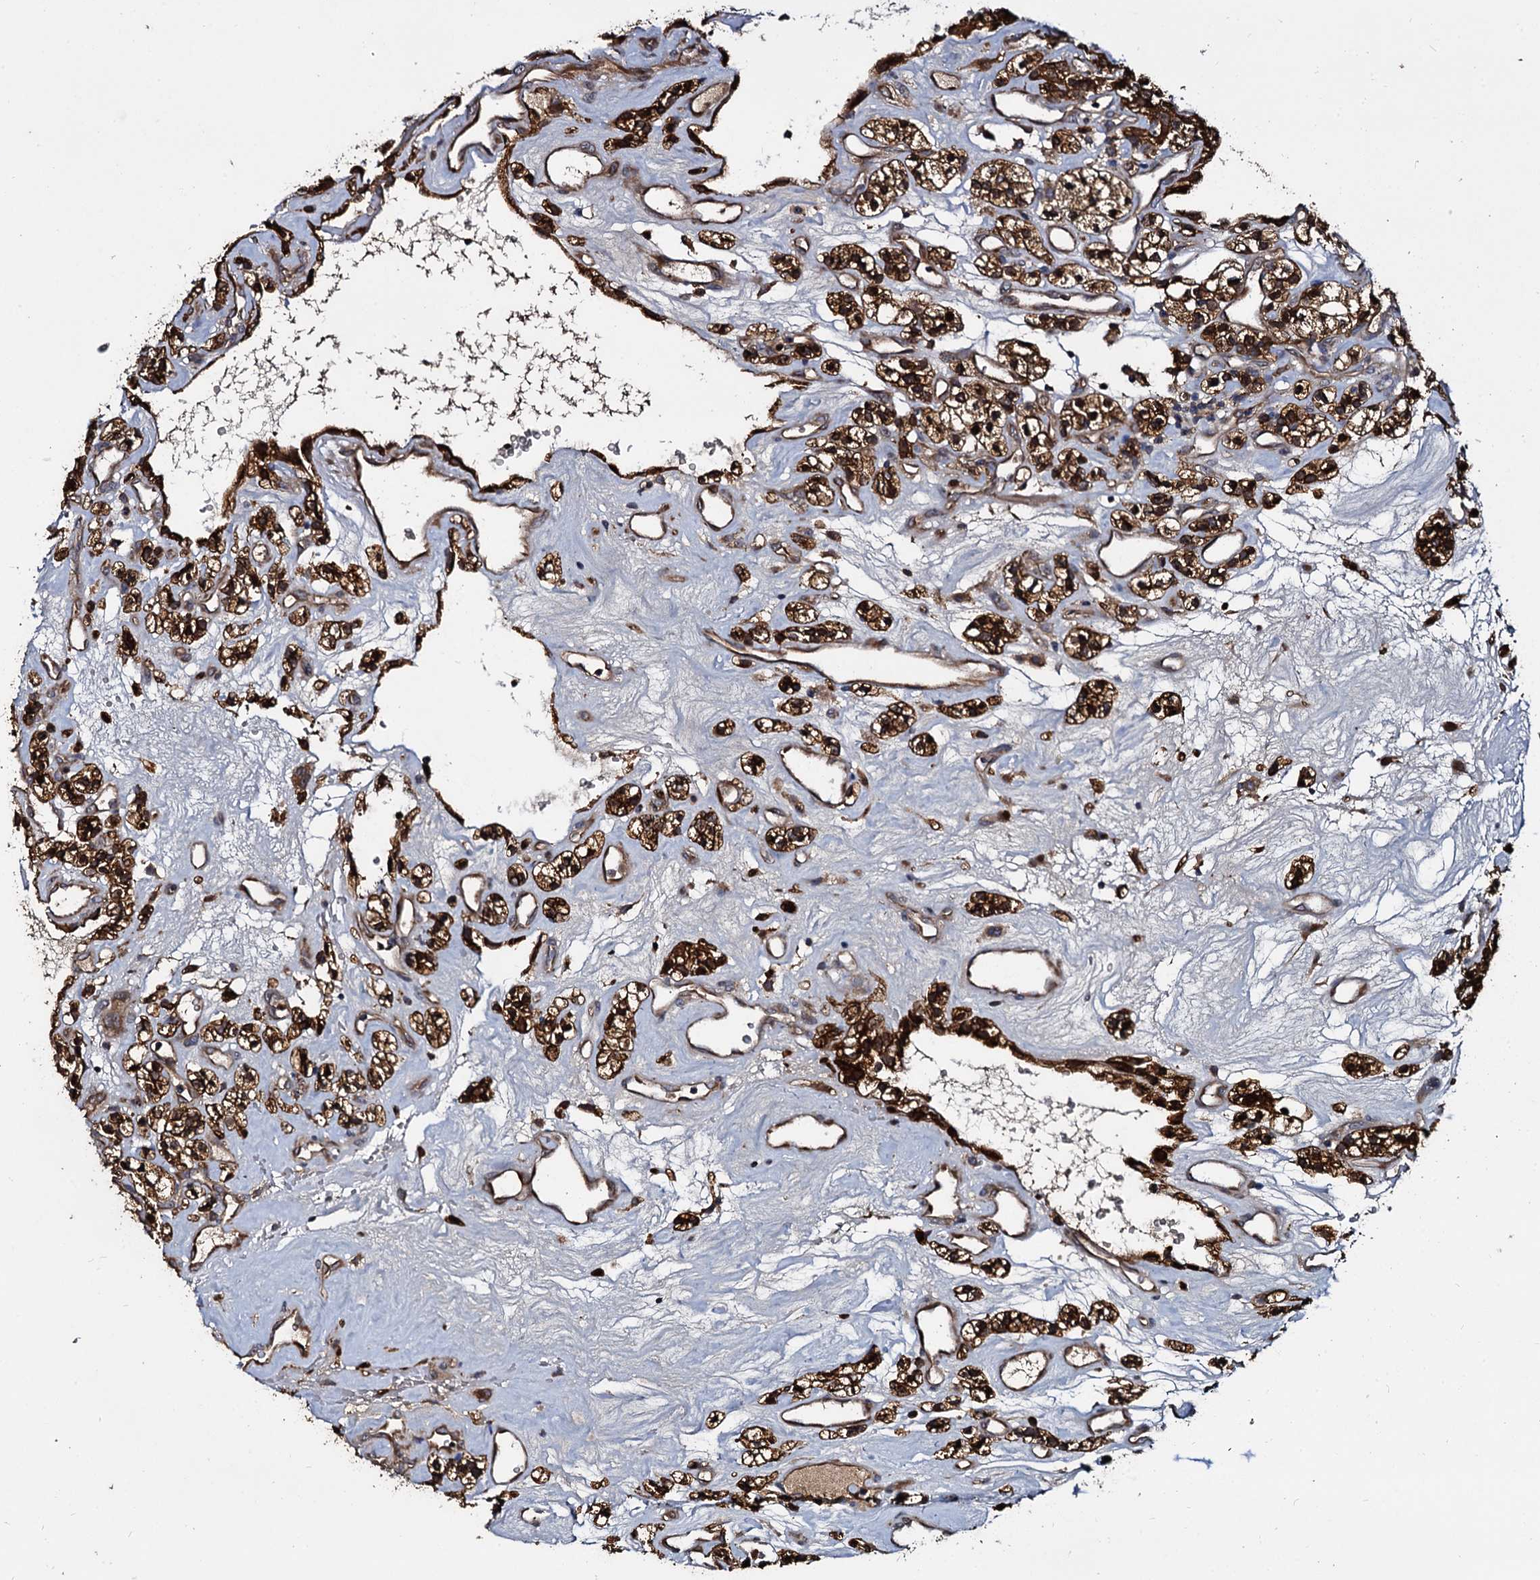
{"staining": {"intensity": "strong", "quantity": ">75%", "location": "cytoplasmic/membranous"}, "tissue": "renal cancer", "cell_type": "Tumor cells", "image_type": "cancer", "snomed": [{"axis": "morphology", "description": "Adenocarcinoma, NOS"}, {"axis": "topography", "description": "Kidney"}], "caption": "The photomicrograph exhibits a brown stain indicating the presence of a protein in the cytoplasmic/membranous of tumor cells in renal adenocarcinoma.", "gene": "CEP192", "patient": {"sex": "female", "age": 57}}